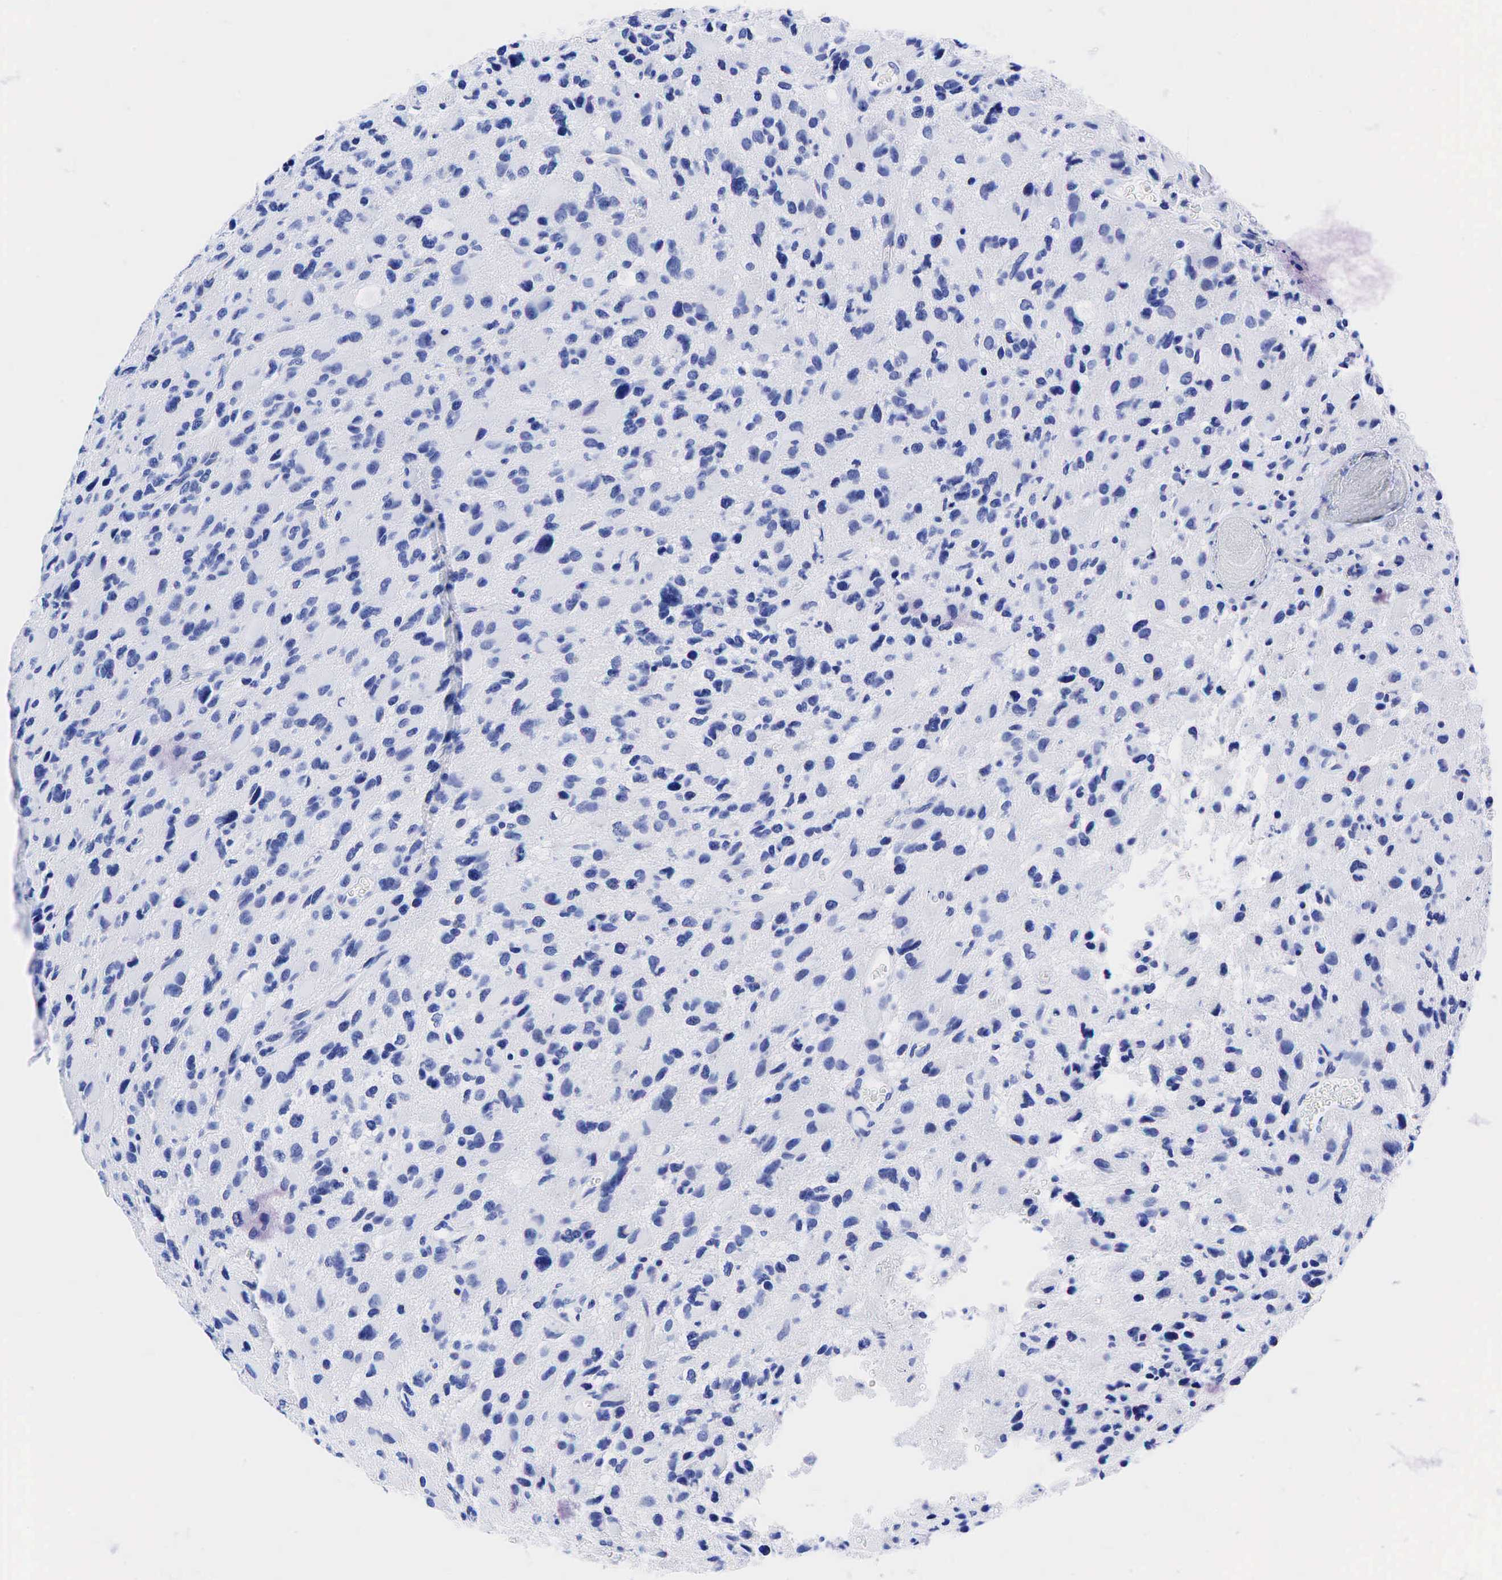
{"staining": {"intensity": "negative", "quantity": "none", "location": "none"}, "tissue": "glioma", "cell_type": "Tumor cells", "image_type": "cancer", "snomed": [{"axis": "morphology", "description": "Glioma, malignant, High grade"}, {"axis": "topography", "description": "Brain"}], "caption": "Tumor cells are negative for brown protein staining in glioma.", "gene": "KRT19", "patient": {"sex": "male", "age": 69}}